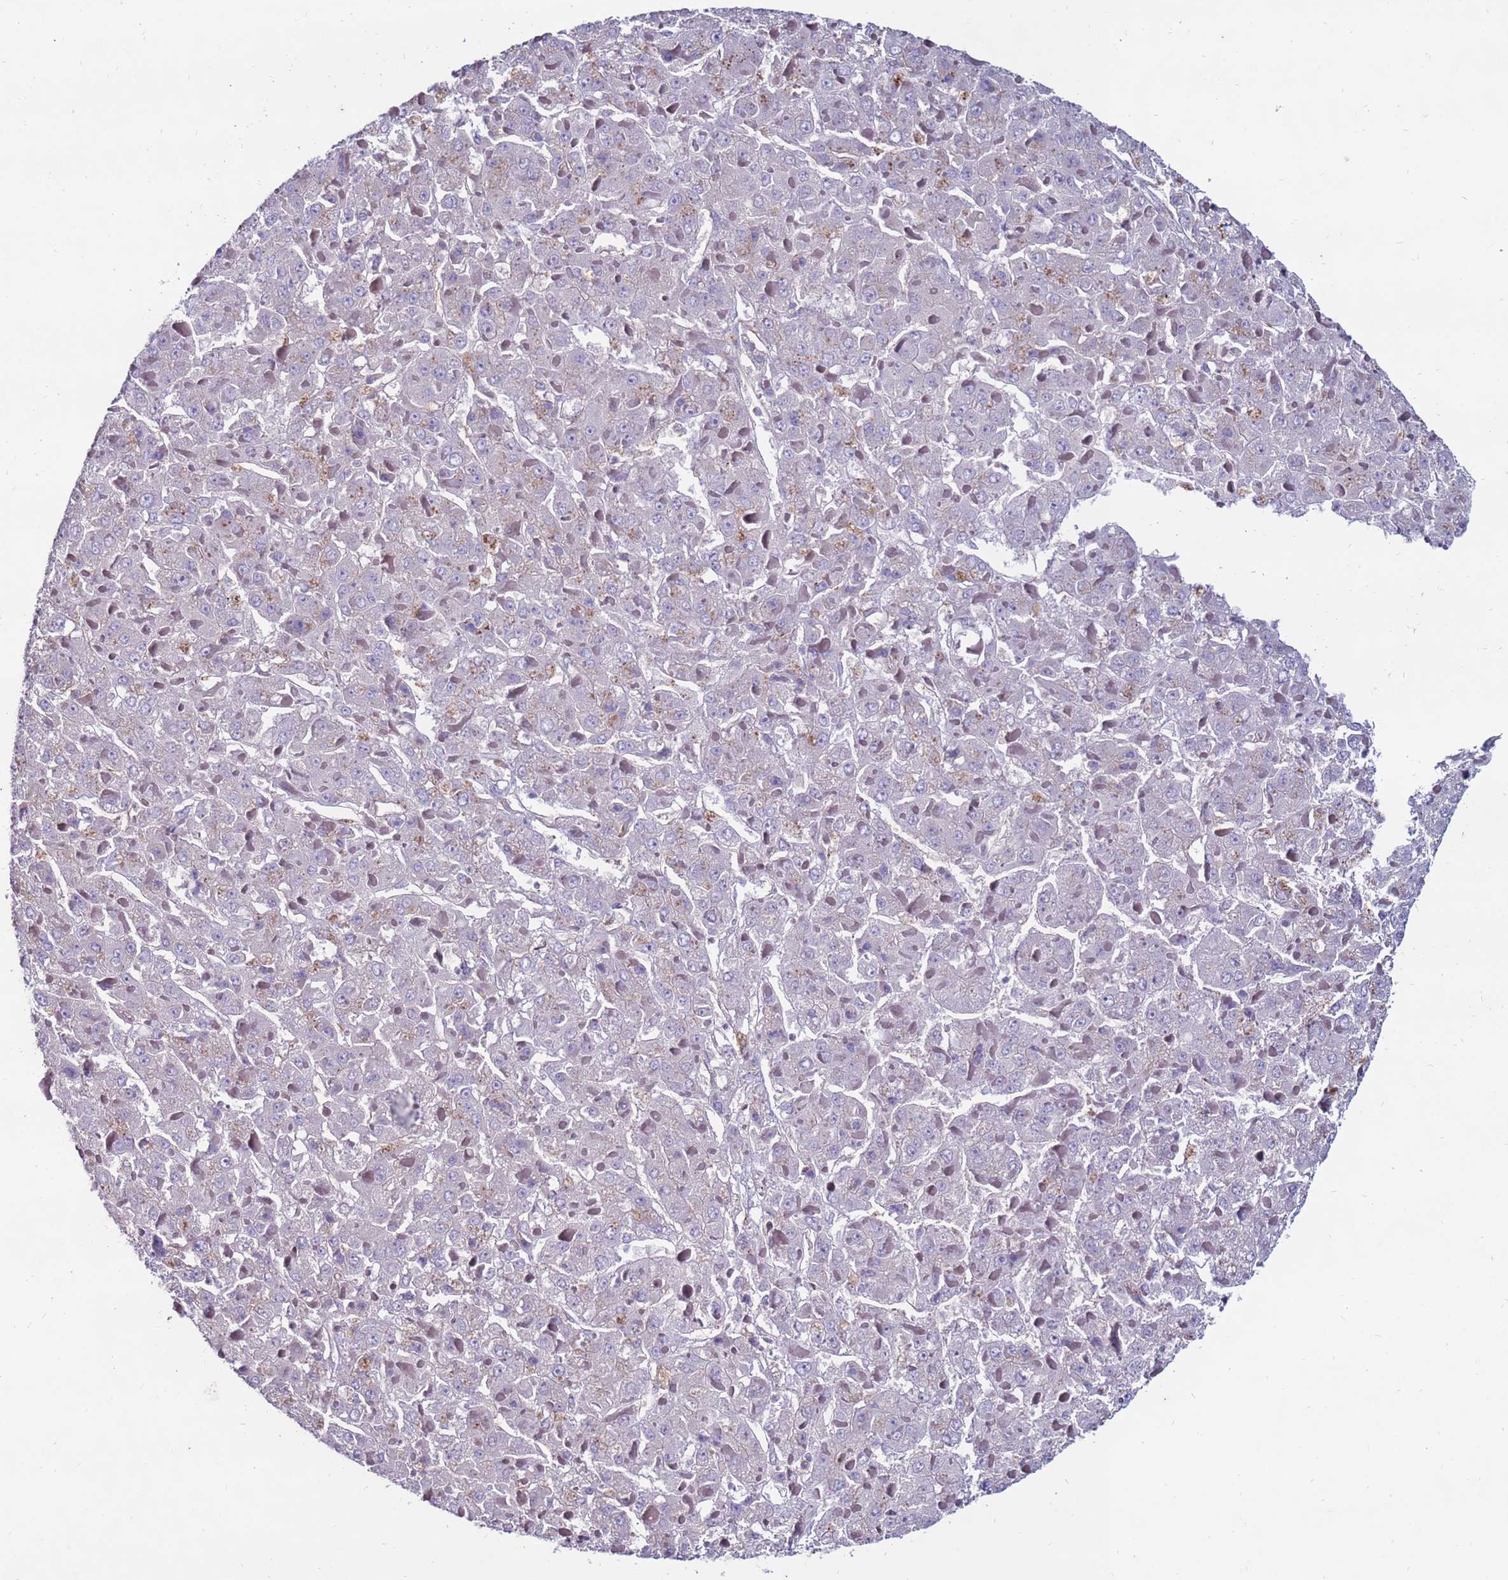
{"staining": {"intensity": "negative", "quantity": "none", "location": "none"}, "tissue": "liver cancer", "cell_type": "Tumor cells", "image_type": "cancer", "snomed": [{"axis": "morphology", "description": "Carcinoma, Hepatocellular, NOS"}, {"axis": "topography", "description": "Liver"}], "caption": "Hepatocellular carcinoma (liver) was stained to show a protein in brown. There is no significant staining in tumor cells.", "gene": "CLEC4M", "patient": {"sex": "female", "age": 73}}